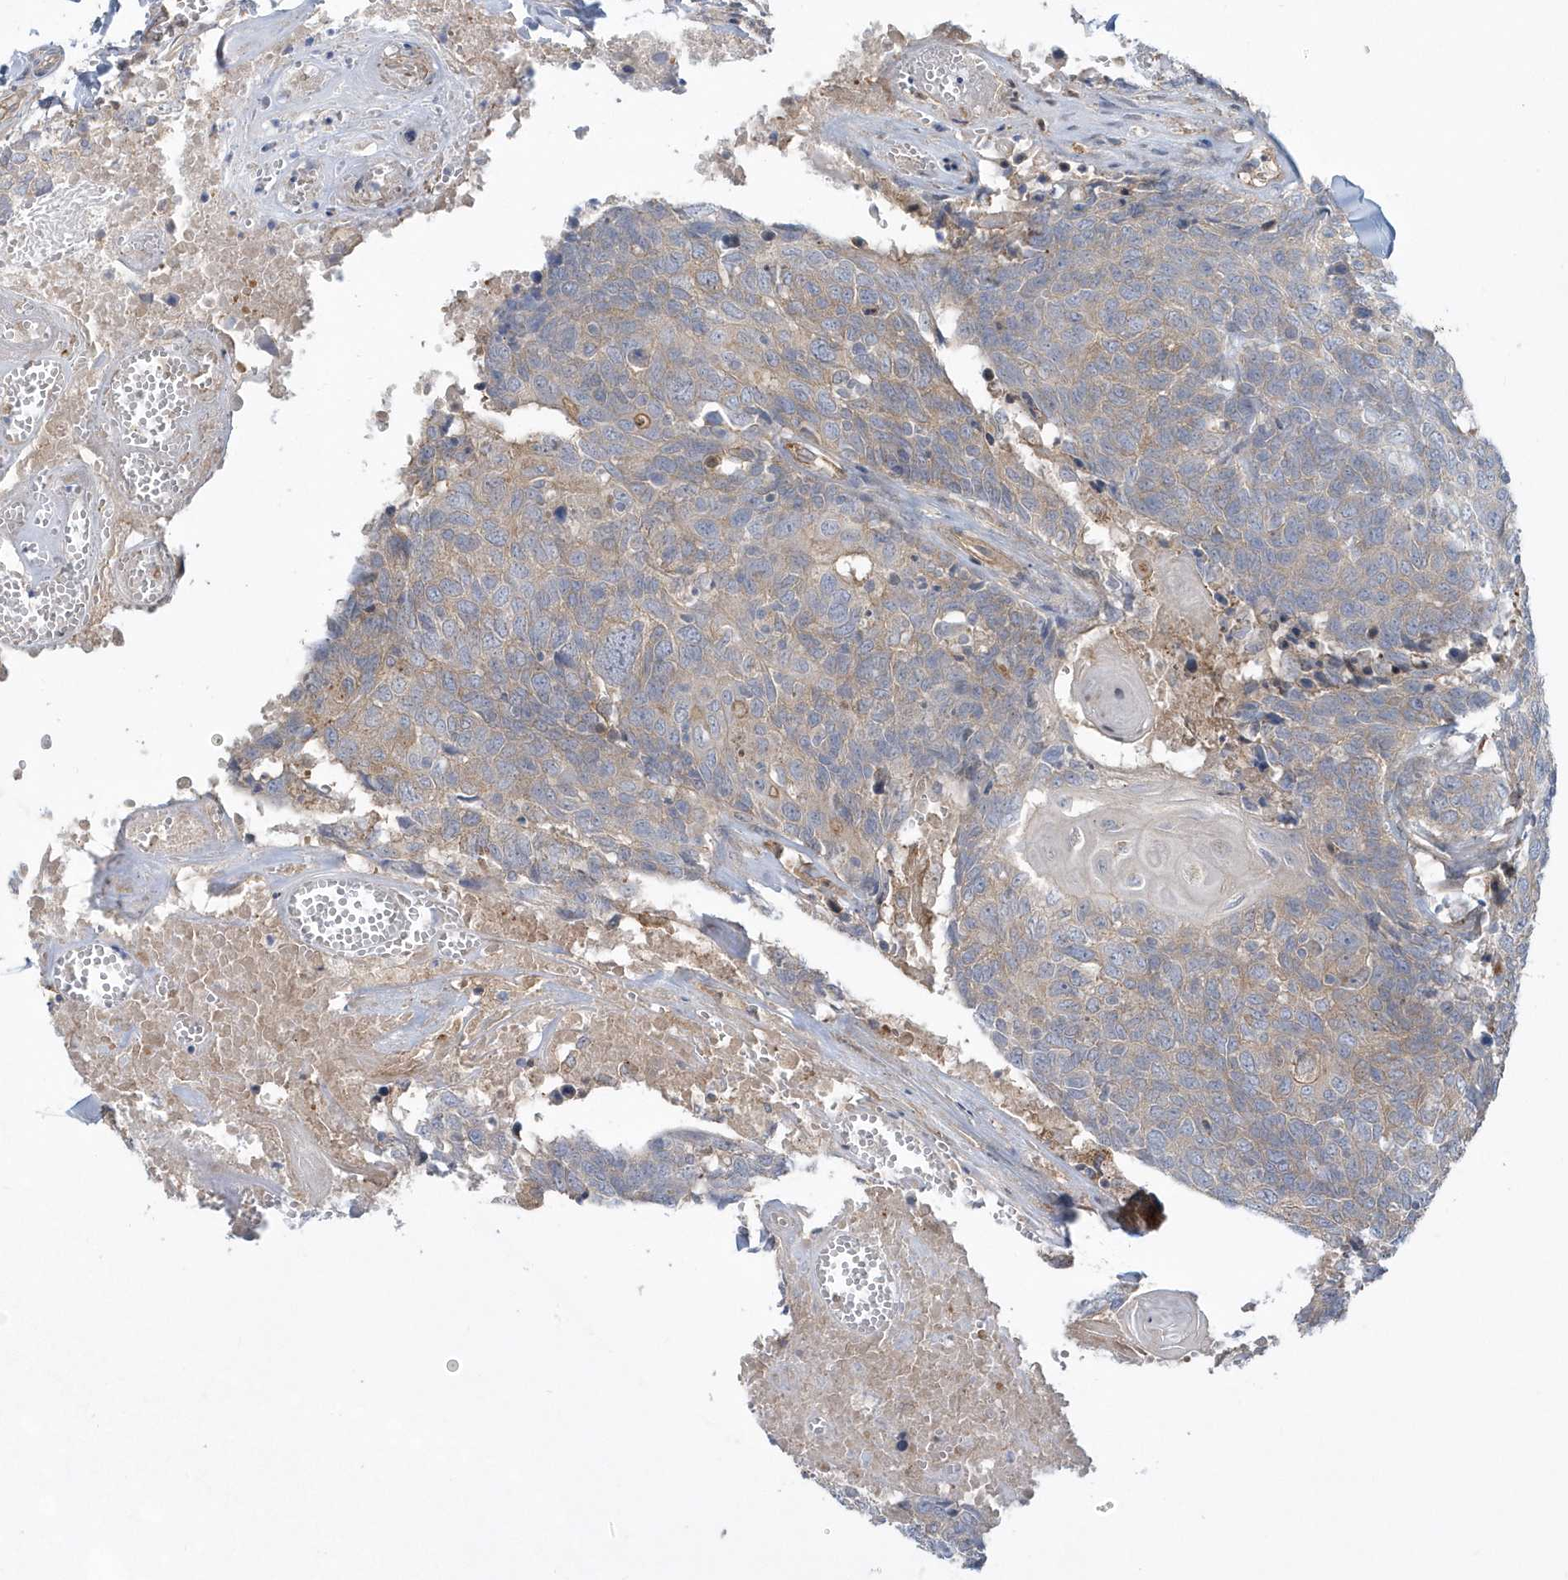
{"staining": {"intensity": "weak", "quantity": "25%-75%", "location": "cytoplasmic/membranous"}, "tissue": "head and neck cancer", "cell_type": "Tumor cells", "image_type": "cancer", "snomed": [{"axis": "morphology", "description": "Squamous cell carcinoma, NOS"}, {"axis": "topography", "description": "Head-Neck"}], "caption": "This micrograph shows immunohistochemistry staining of squamous cell carcinoma (head and neck), with low weak cytoplasmic/membranous staining in about 25%-75% of tumor cells.", "gene": "RAI14", "patient": {"sex": "male", "age": 66}}